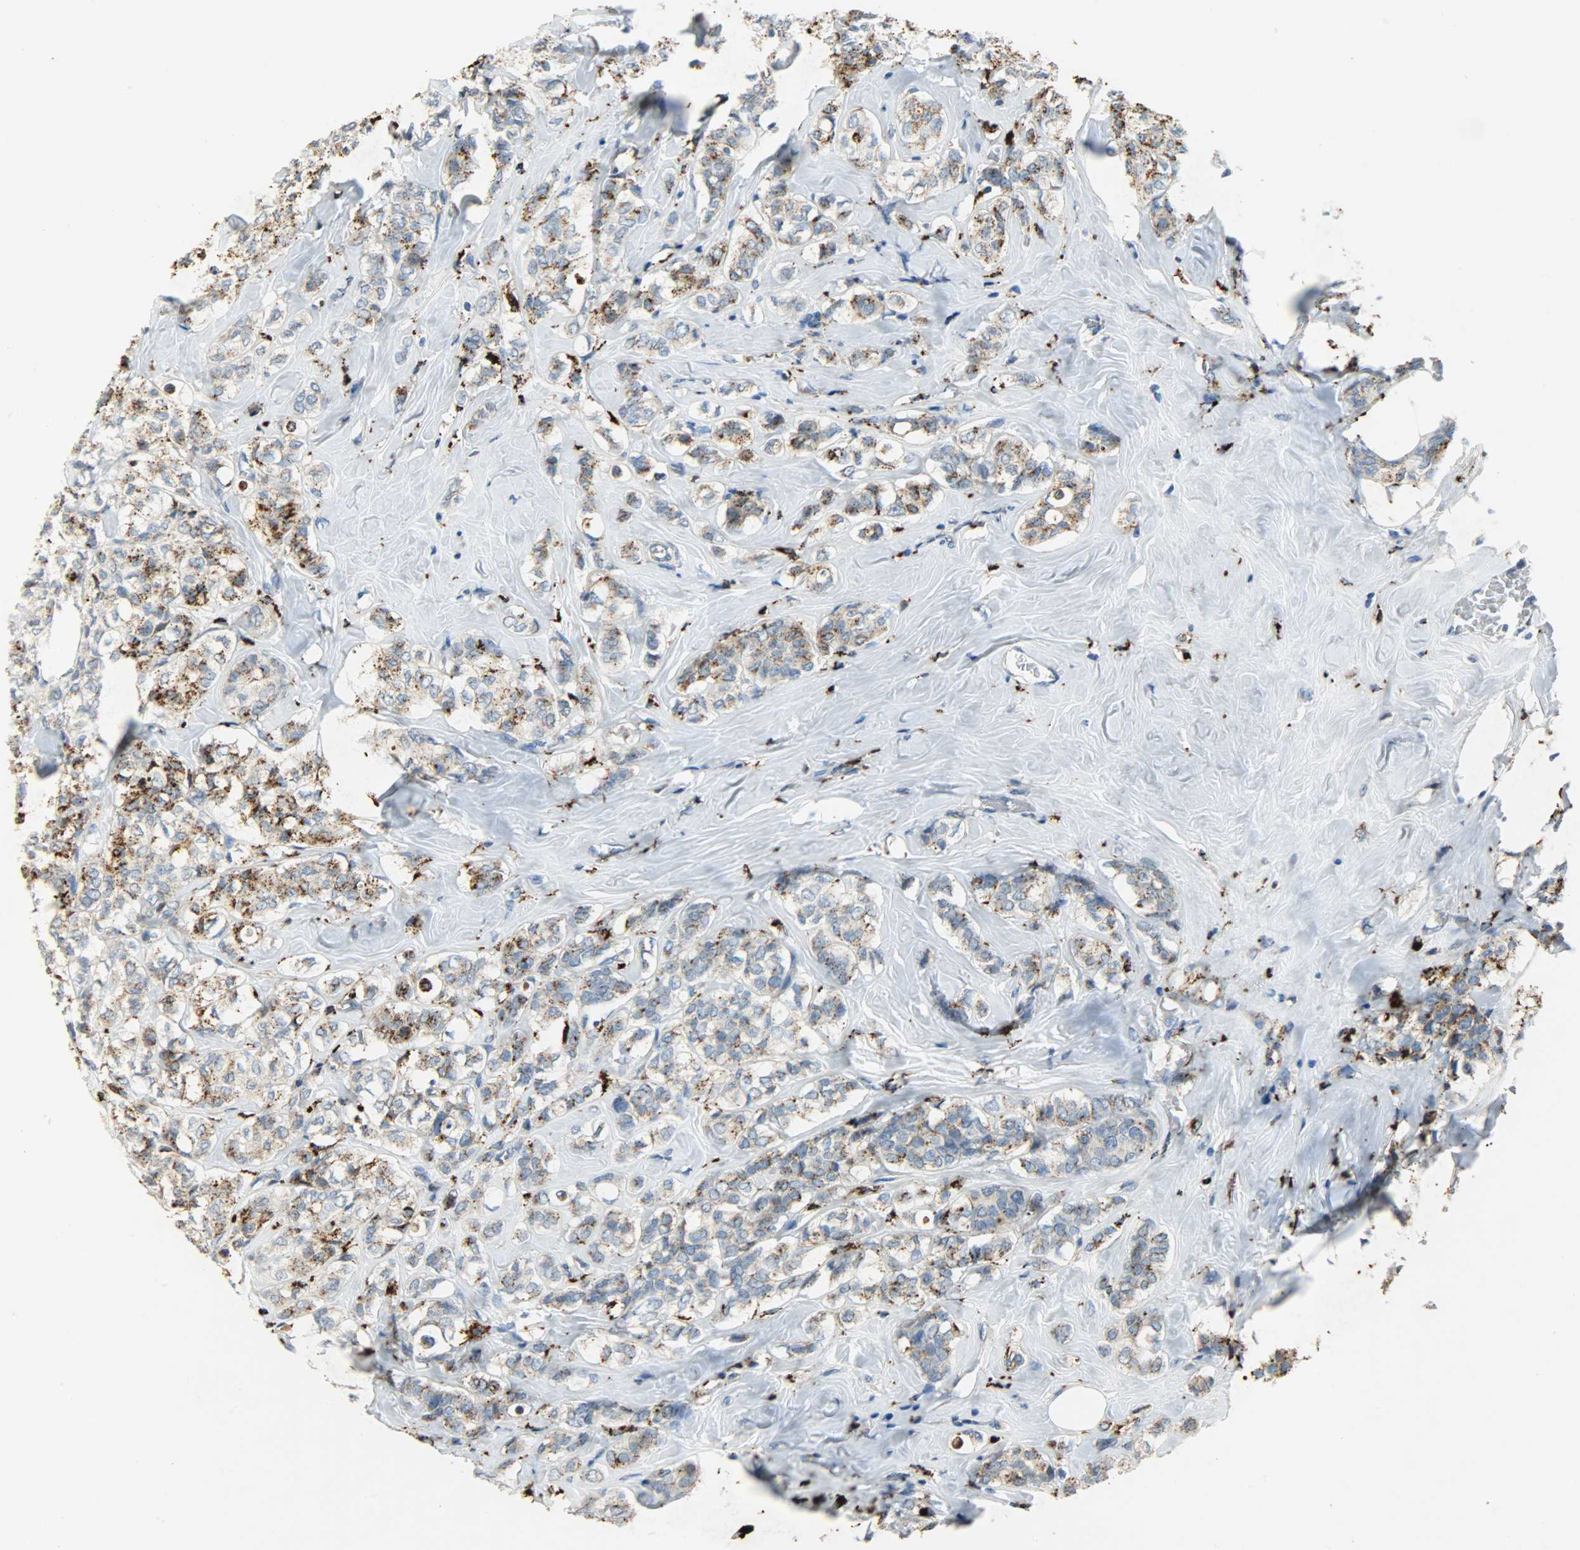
{"staining": {"intensity": "strong", "quantity": ">75%", "location": "cytoplasmic/membranous"}, "tissue": "breast cancer", "cell_type": "Tumor cells", "image_type": "cancer", "snomed": [{"axis": "morphology", "description": "Lobular carcinoma"}, {"axis": "topography", "description": "Breast"}], "caption": "This histopathology image shows immunohistochemistry staining of human breast cancer (lobular carcinoma), with high strong cytoplasmic/membranous staining in approximately >75% of tumor cells.", "gene": "ASAH1", "patient": {"sex": "female", "age": 60}}